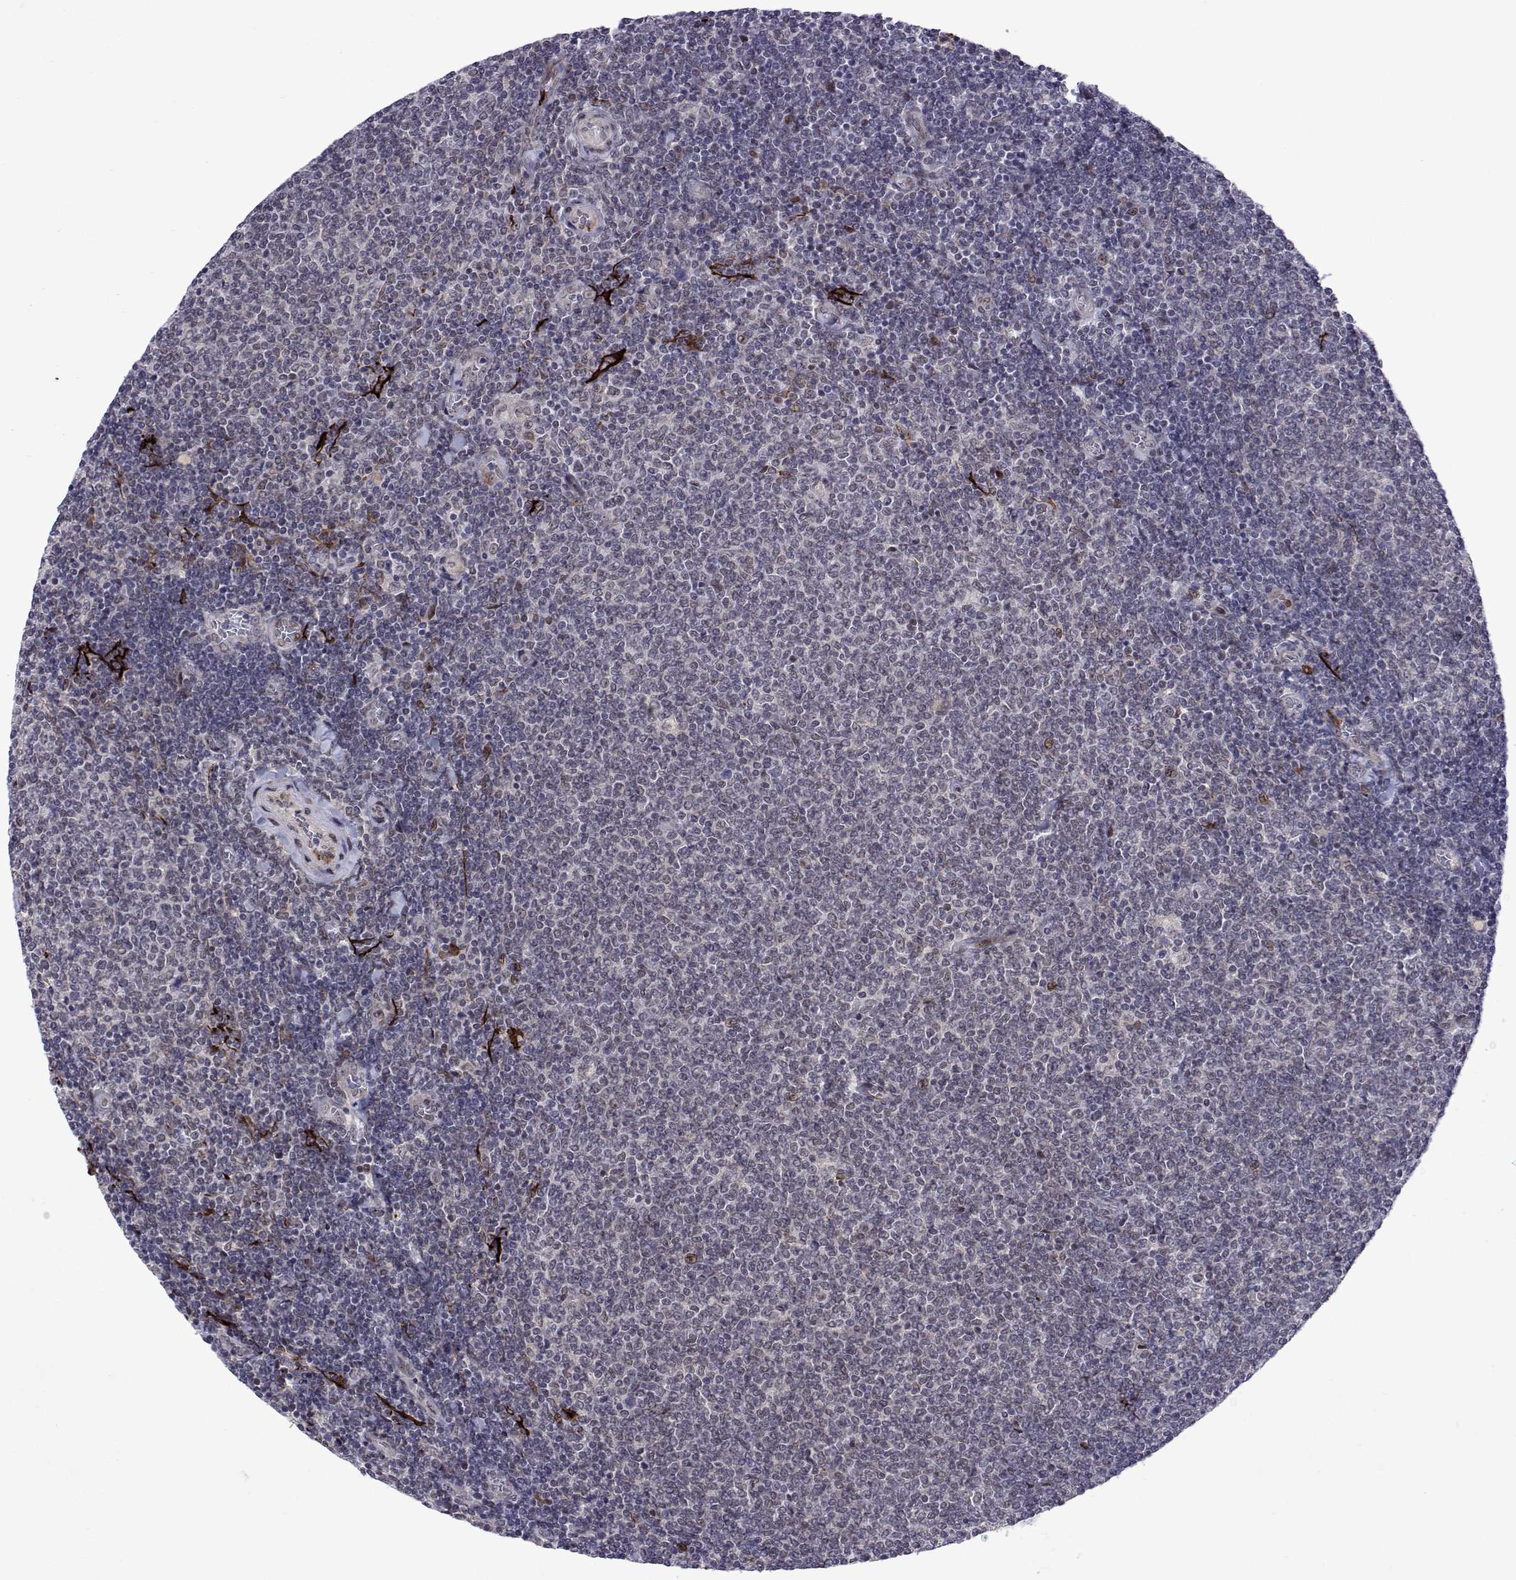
{"staining": {"intensity": "negative", "quantity": "none", "location": "none"}, "tissue": "lymphoma", "cell_type": "Tumor cells", "image_type": "cancer", "snomed": [{"axis": "morphology", "description": "Malignant lymphoma, non-Hodgkin's type, Low grade"}, {"axis": "topography", "description": "Lymph node"}], "caption": "Human lymphoma stained for a protein using IHC shows no positivity in tumor cells.", "gene": "EFCAB3", "patient": {"sex": "male", "age": 52}}